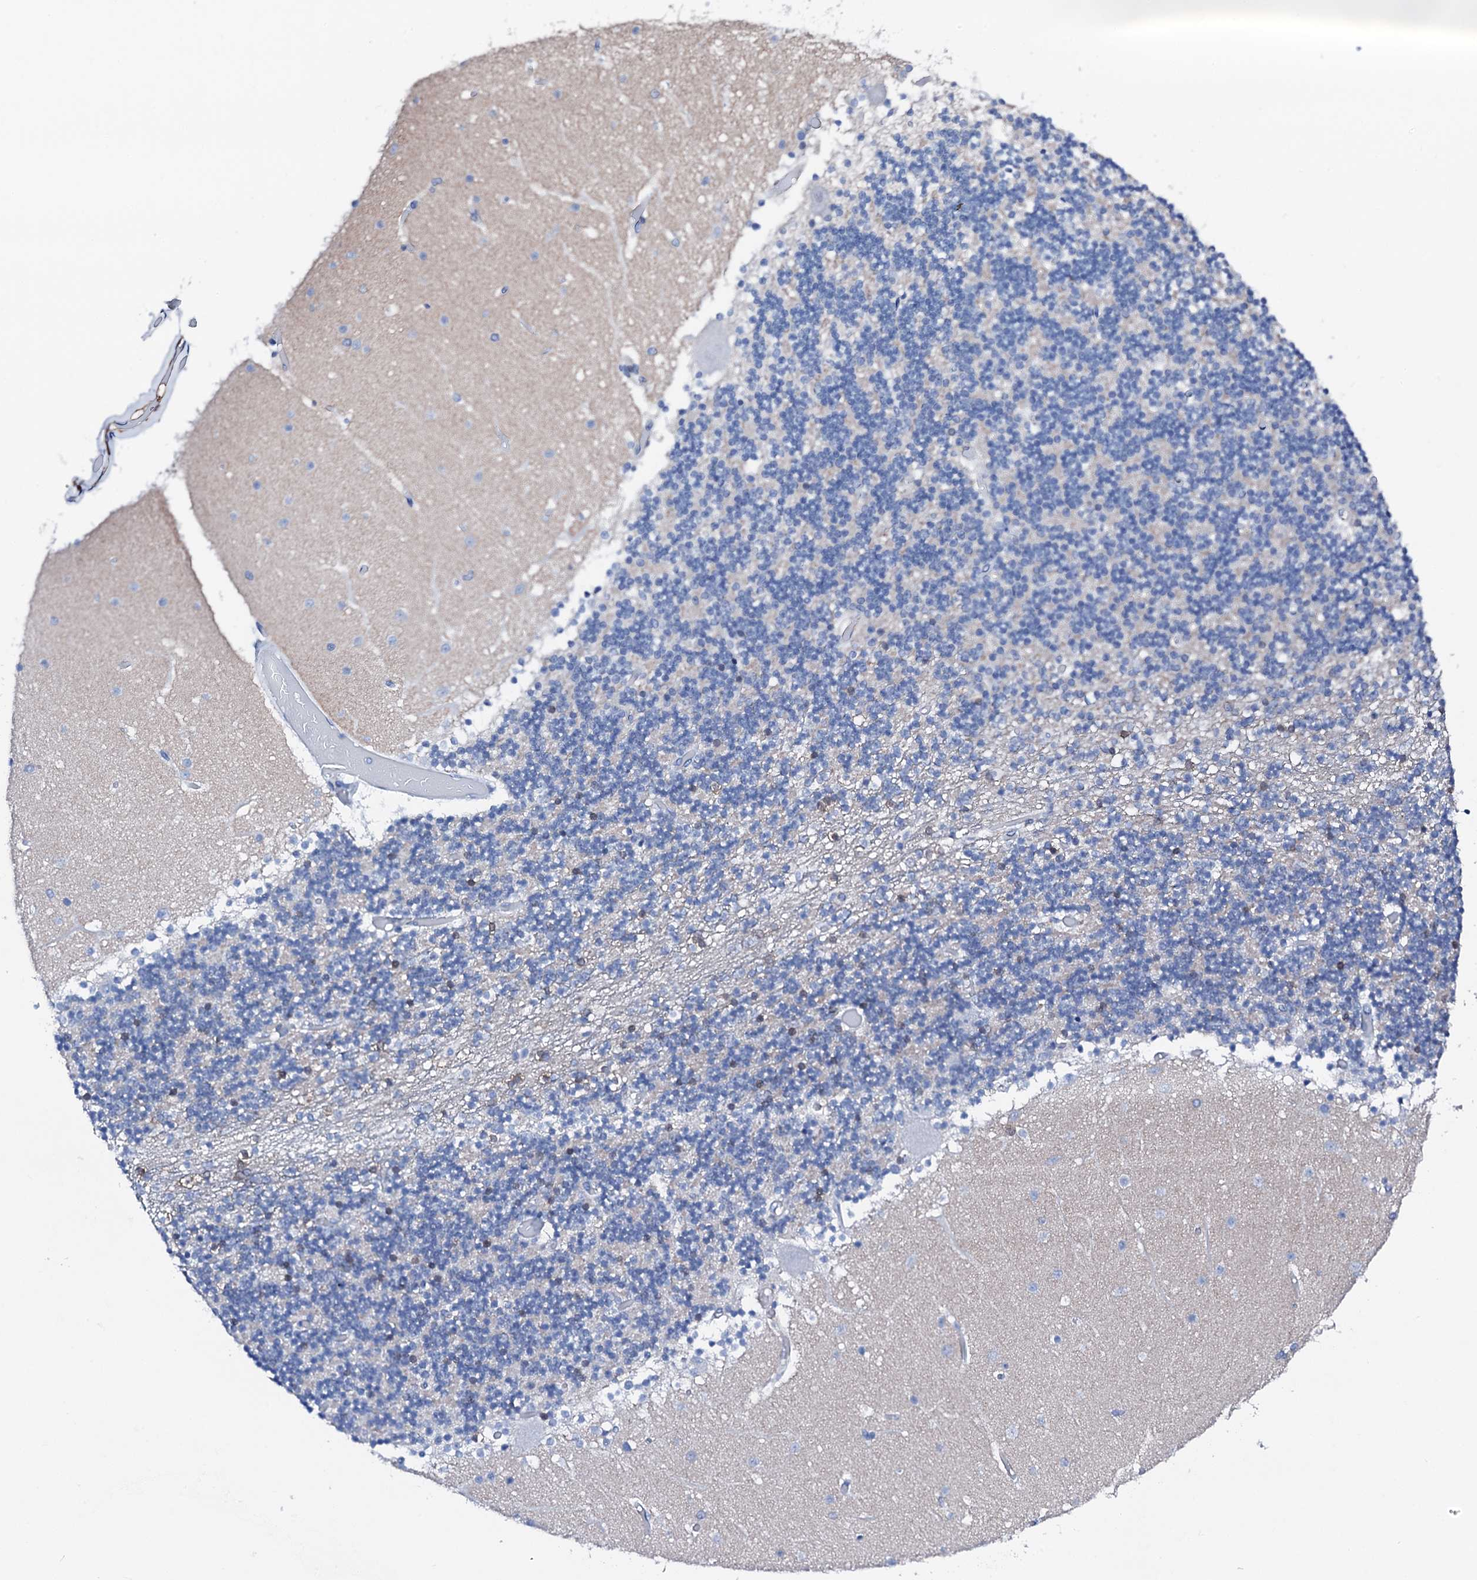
{"staining": {"intensity": "moderate", "quantity": "25%-75%", "location": "nuclear"}, "tissue": "cerebellum", "cell_type": "Cells in granular layer", "image_type": "normal", "snomed": [{"axis": "morphology", "description": "Normal tissue, NOS"}, {"axis": "topography", "description": "Cerebellum"}], "caption": "Cerebellum stained with DAB IHC reveals medium levels of moderate nuclear expression in about 25%-75% of cells in granular layer.", "gene": "NRIP2", "patient": {"sex": "female", "age": 28}}